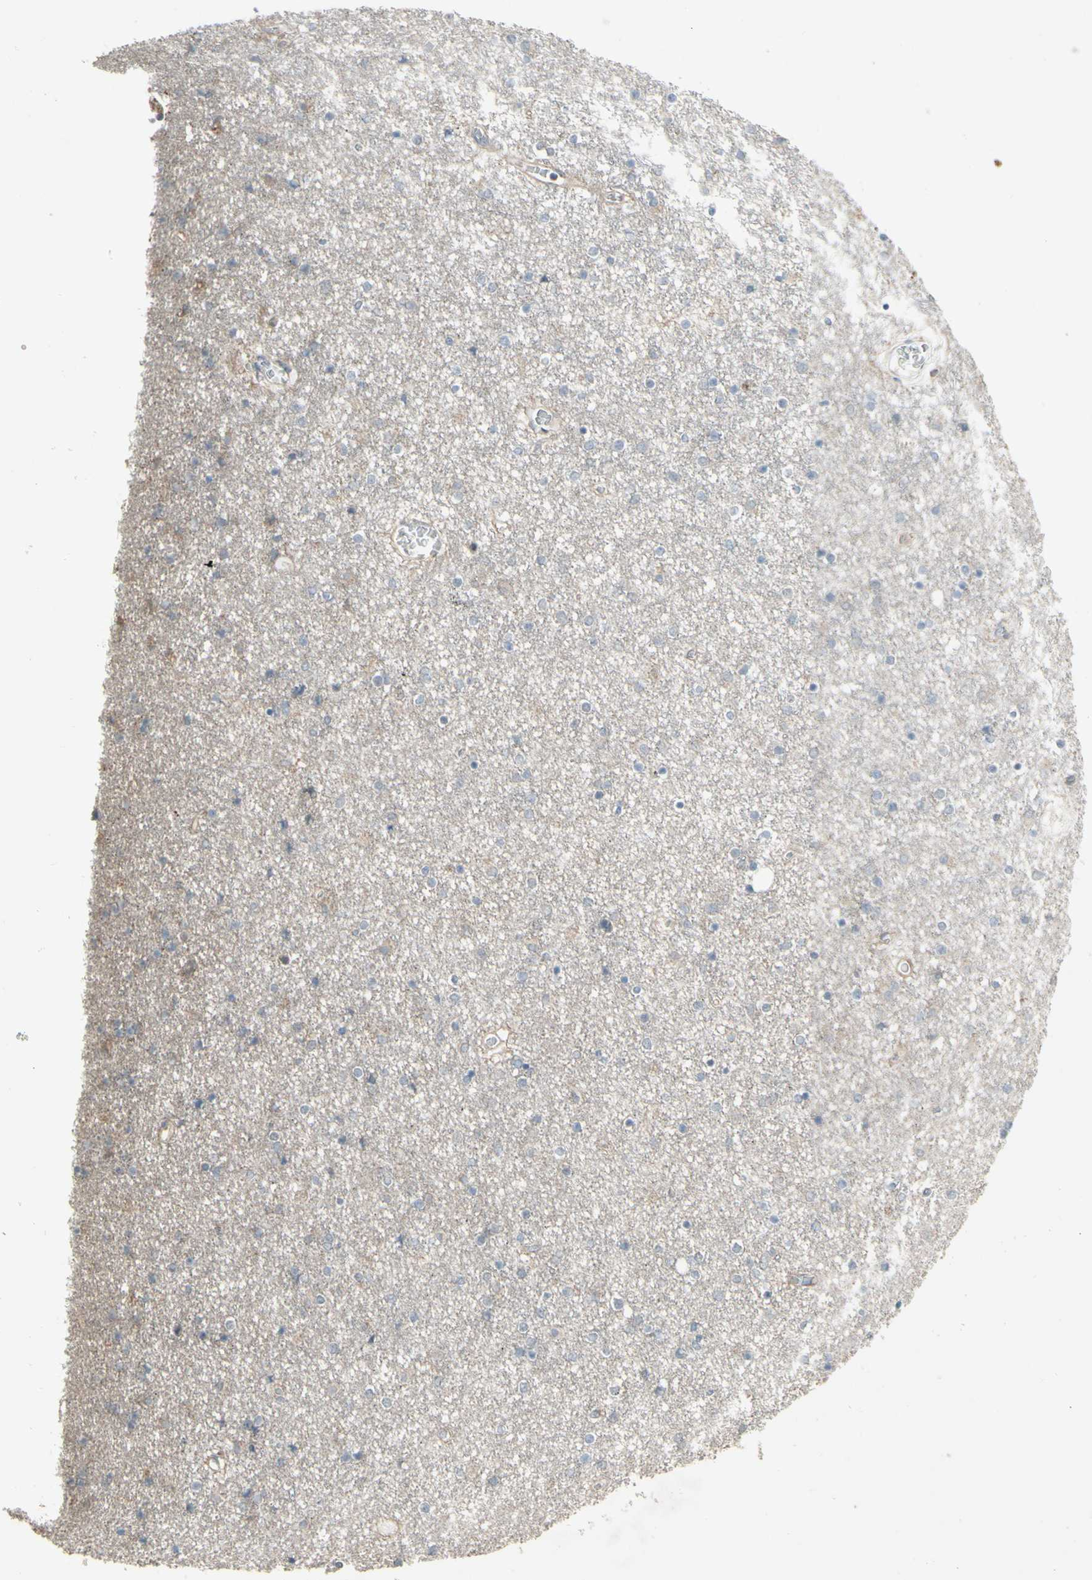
{"staining": {"intensity": "negative", "quantity": "none", "location": "none"}, "tissue": "caudate", "cell_type": "Glial cells", "image_type": "normal", "snomed": [{"axis": "morphology", "description": "Normal tissue, NOS"}, {"axis": "topography", "description": "Lateral ventricle wall"}], "caption": "Immunohistochemistry (IHC) photomicrograph of benign caudate: human caudate stained with DAB (3,3'-diaminobenzidine) demonstrates no significant protein staining in glial cells.", "gene": "ENSG00000285526", "patient": {"sex": "female", "age": 54}}